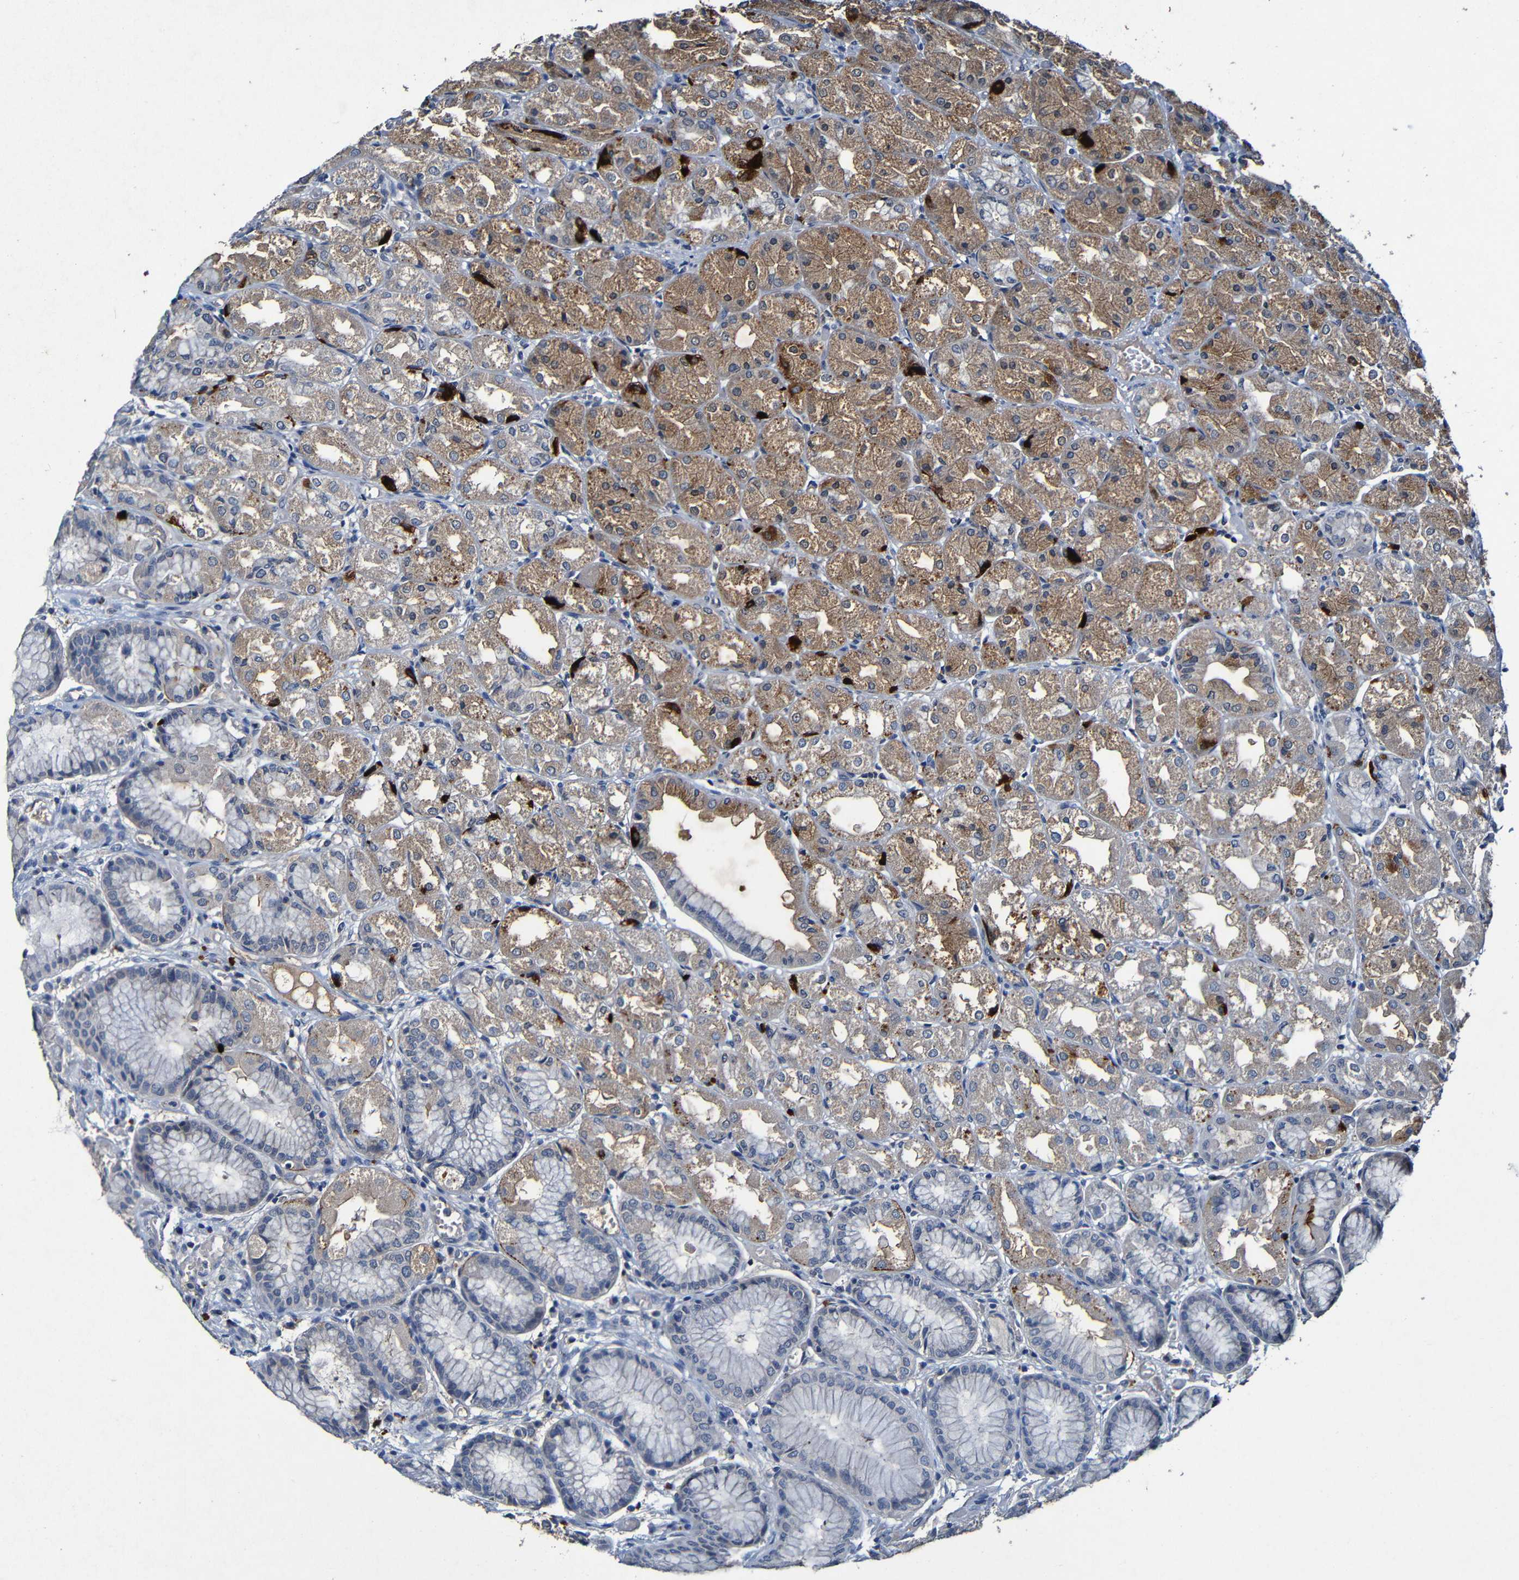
{"staining": {"intensity": "strong", "quantity": "<25%", "location": "cytoplasmic/membranous"}, "tissue": "stomach", "cell_type": "Glandular cells", "image_type": "normal", "snomed": [{"axis": "morphology", "description": "Normal tissue, NOS"}, {"axis": "topography", "description": "Stomach, upper"}], "caption": "A medium amount of strong cytoplasmic/membranous staining is seen in approximately <25% of glandular cells in normal stomach.", "gene": "LRRC70", "patient": {"sex": "male", "age": 72}}